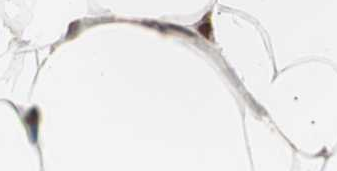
{"staining": {"intensity": "strong", "quantity": ">75%", "location": "nuclear"}, "tissue": "adipose tissue", "cell_type": "Adipocytes", "image_type": "normal", "snomed": [{"axis": "morphology", "description": "Normal tissue, NOS"}, {"axis": "topography", "description": "Breast"}, {"axis": "topography", "description": "Adipose tissue"}], "caption": "Protein expression analysis of benign adipose tissue shows strong nuclear positivity in about >75% of adipocytes.", "gene": "RPA1", "patient": {"sex": "female", "age": 25}}